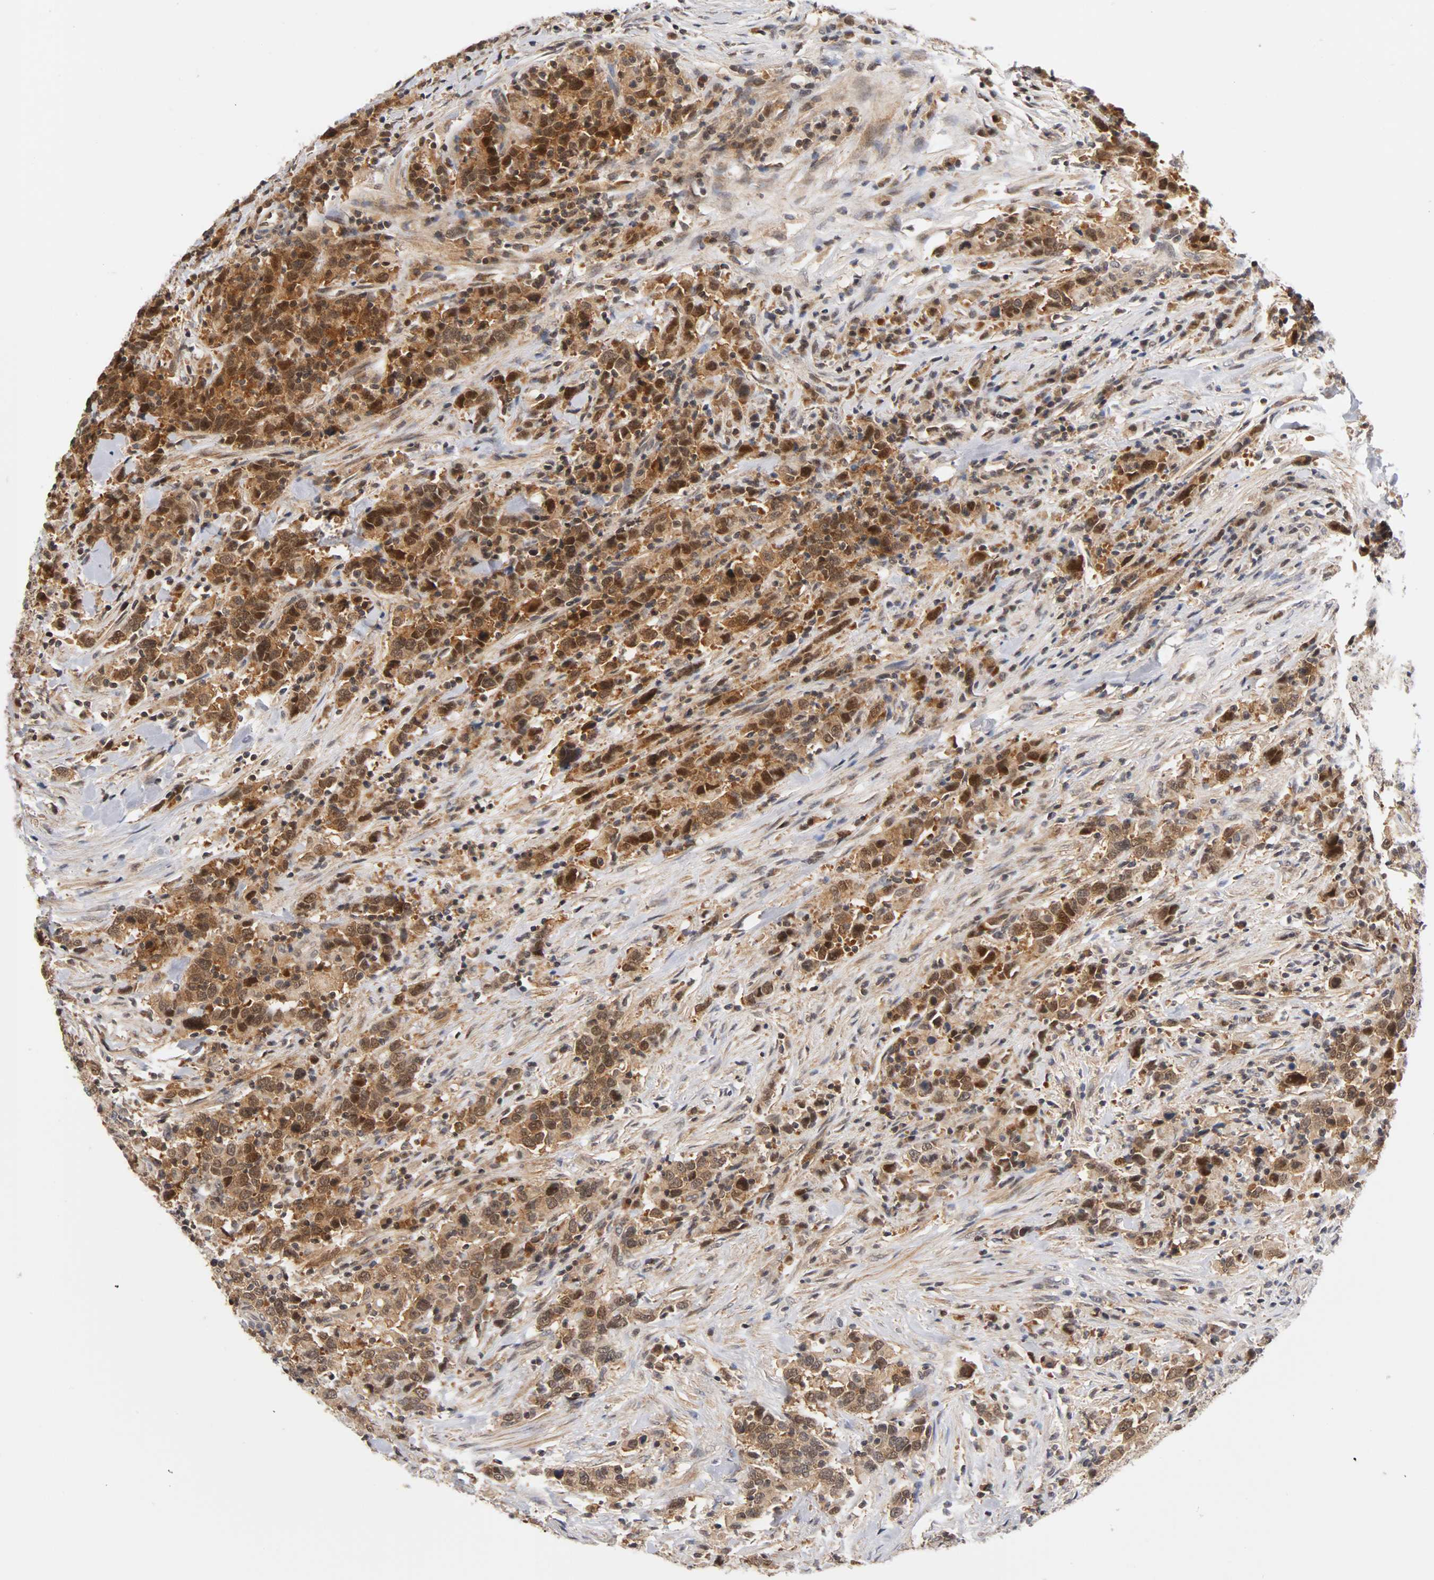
{"staining": {"intensity": "strong", "quantity": ">75%", "location": "cytoplasmic/membranous,nuclear"}, "tissue": "urothelial cancer", "cell_type": "Tumor cells", "image_type": "cancer", "snomed": [{"axis": "morphology", "description": "Urothelial carcinoma, High grade"}, {"axis": "topography", "description": "Urinary bladder"}], "caption": "Strong cytoplasmic/membranous and nuclear protein expression is appreciated in approximately >75% of tumor cells in urothelial cancer. Nuclei are stained in blue.", "gene": "UBE2M", "patient": {"sex": "male", "age": 61}}